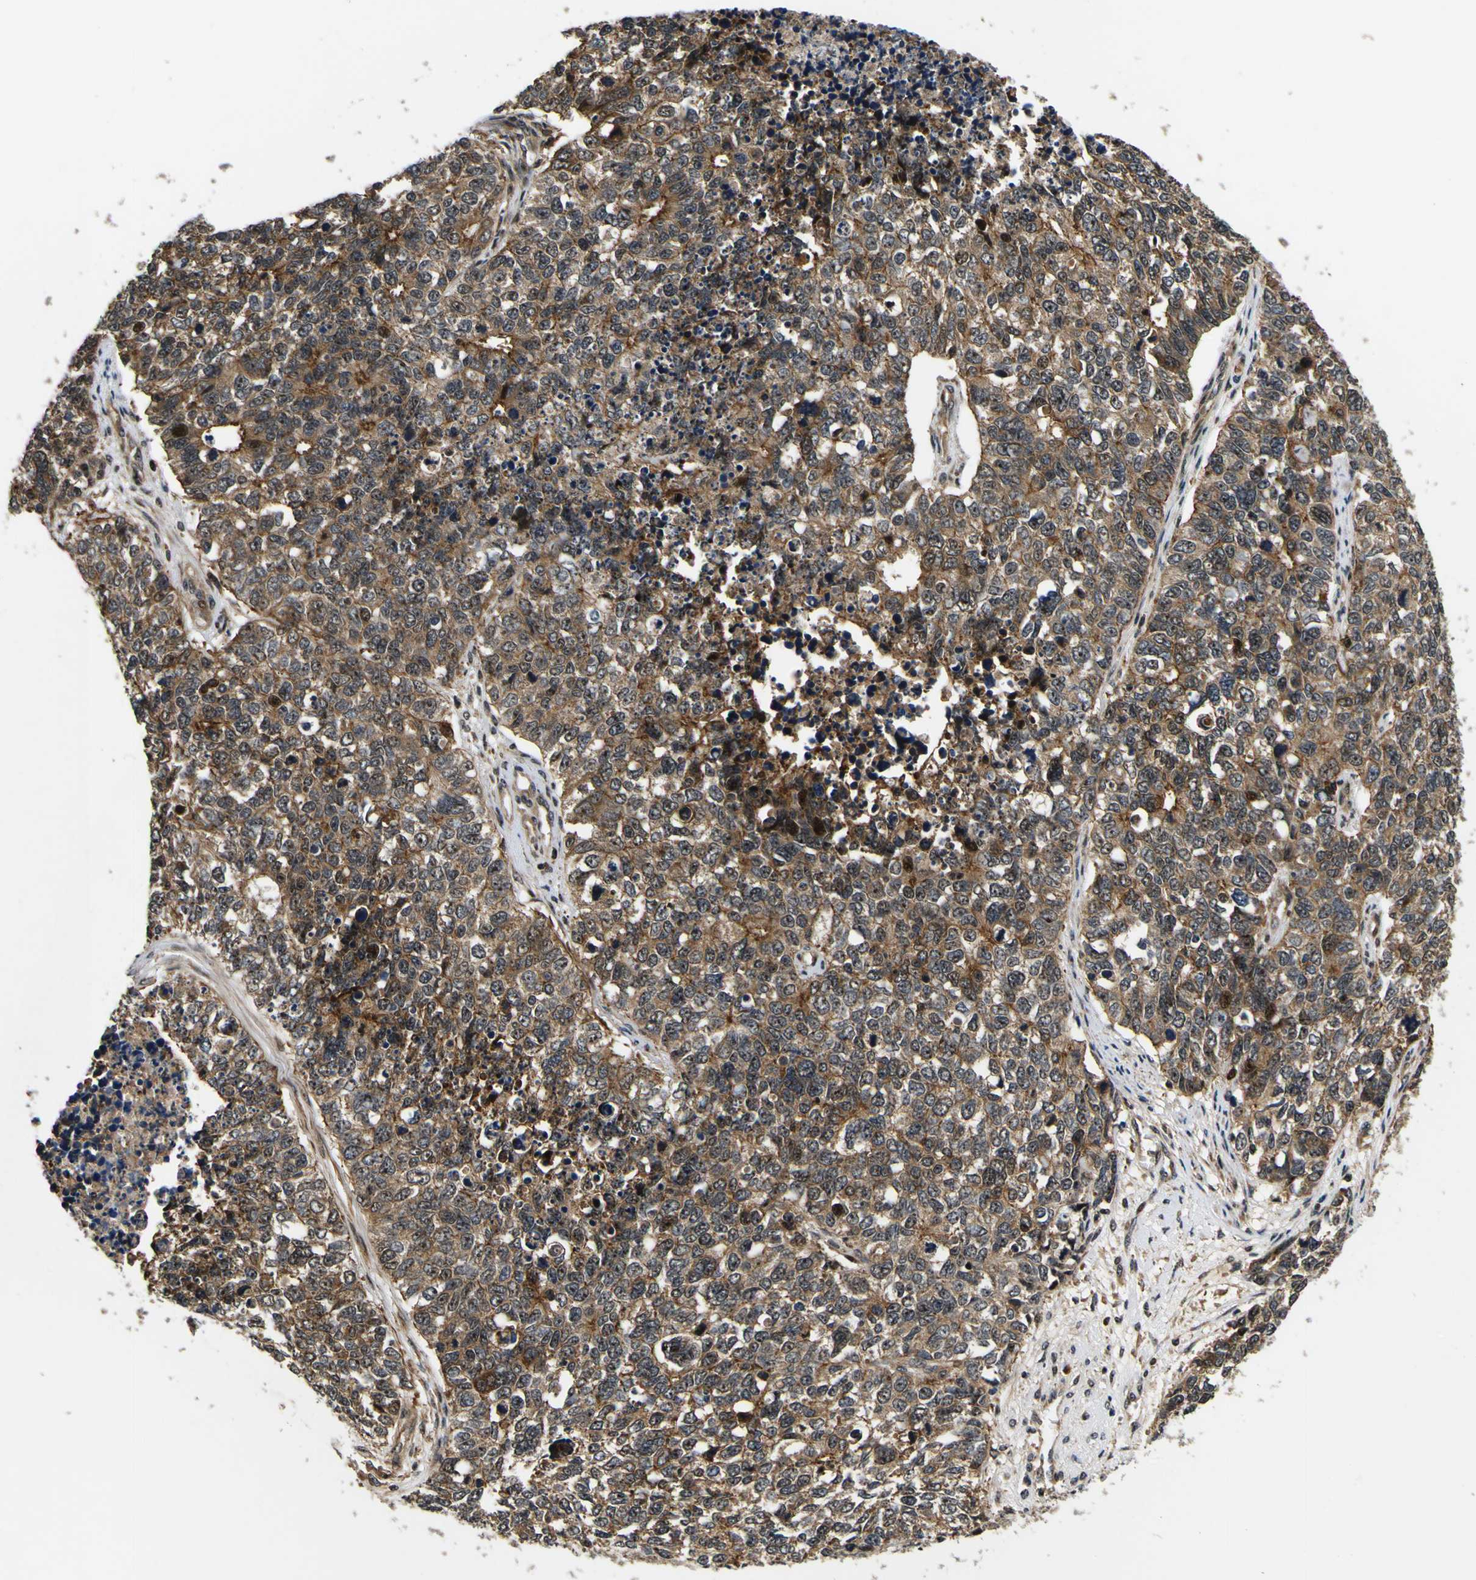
{"staining": {"intensity": "moderate", "quantity": ">75%", "location": "cytoplasmic/membranous"}, "tissue": "cervical cancer", "cell_type": "Tumor cells", "image_type": "cancer", "snomed": [{"axis": "morphology", "description": "Squamous cell carcinoma, NOS"}, {"axis": "topography", "description": "Cervix"}], "caption": "Immunohistochemistry image of neoplastic tissue: cervical squamous cell carcinoma stained using immunohistochemistry (IHC) exhibits medium levels of moderate protein expression localized specifically in the cytoplasmic/membranous of tumor cells, appearing as a cytoplasmic/membranous brown color.", "gene": "LRP4", "patient": {"sex": "female", "age": 63}}